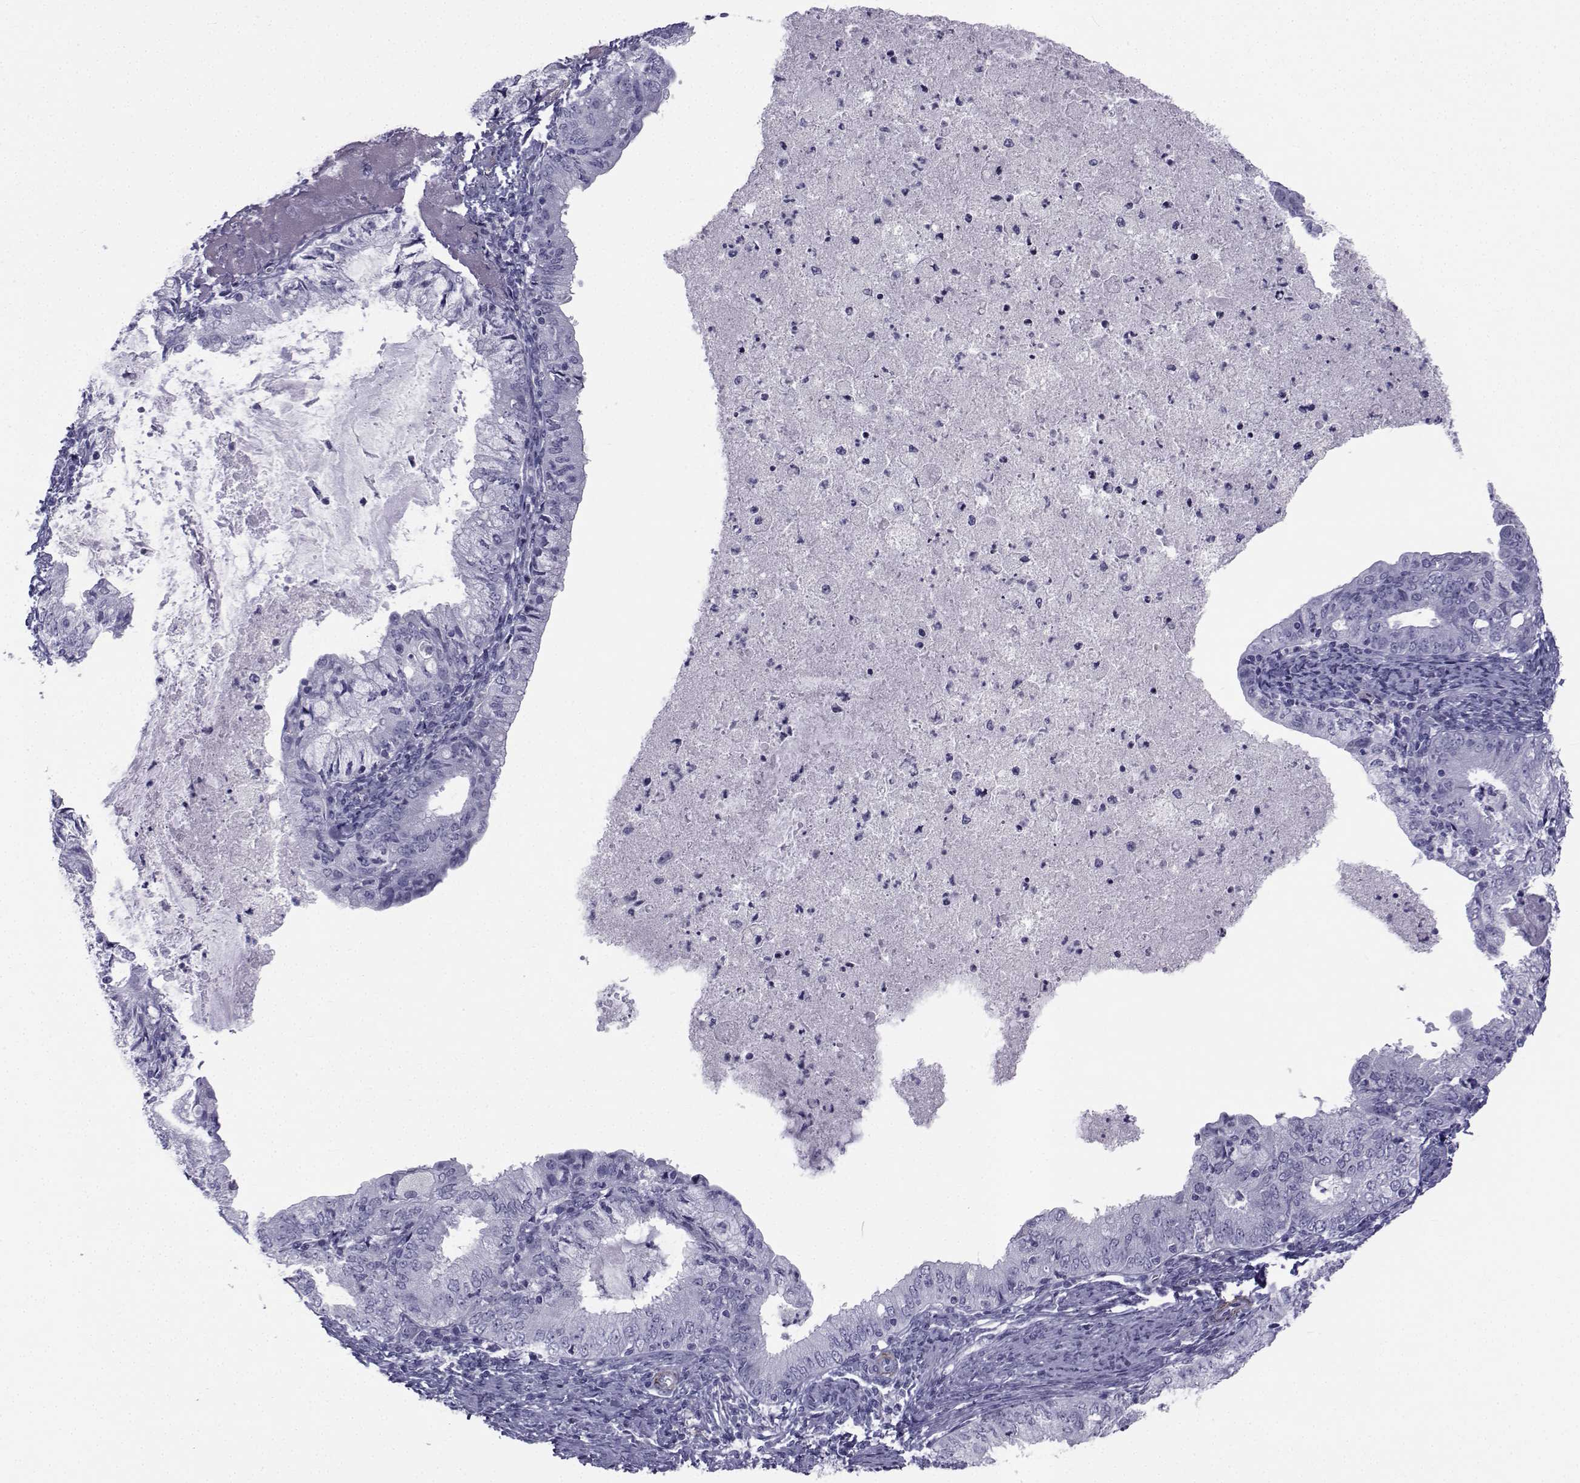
{"staining": {"intensity": "negative", "quantity": "none", "location": "none"}, "tissue": "endometrial cancer", "cell_type": "Tumor cells", "image_type": "cancer", "snomed": [{"axis": "morphology", "description": "Adenocarcinoma, NOS"}, {"axis": "topography", "description": "Endometrium"}], "caption": "This is an immunohistochemistry (IHC) photomicrograph of endometrial adenocarcinoma. There is no expression in tumor cells.", "gene": "SPANXD", "patient": {"sex": "female", "age": 57}}